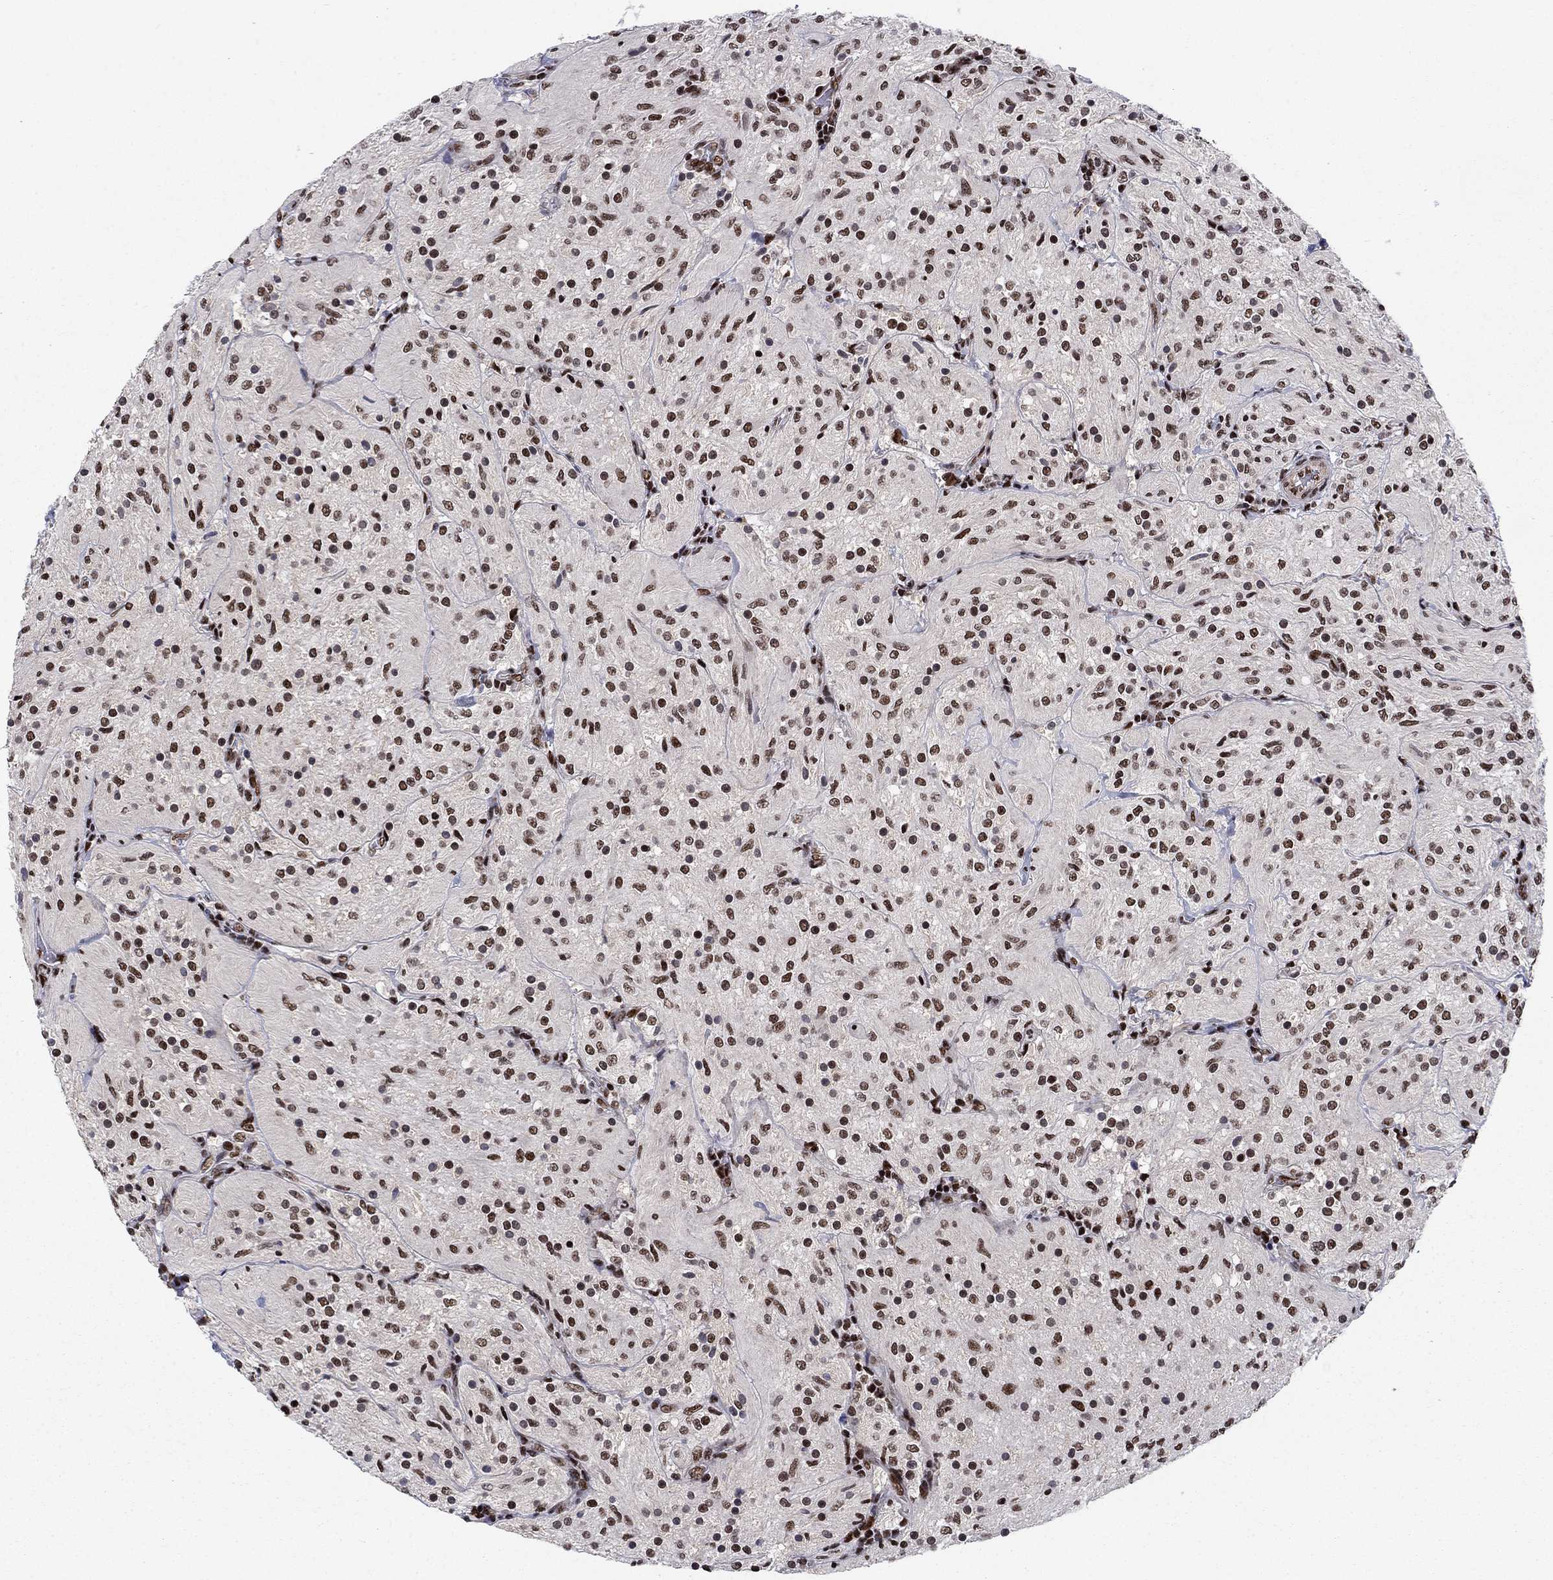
{"staining": {"intensity": "strong", "quantity": "25%-75%", "location": "nuclear"}, "tissue": "glioma", "cell_type": "Tumor cells", "image_type": "cancer", "snomed": [{"axis": "morphology", "description": "Glioma, malignant, Low grade"}, {"axis": "topography", "description": "Brain"}], "caption": "A histopathology image of human malignant glioma (low-grade) stained for a protein reveals strong nuclear brown staining in tumor cells.", "gene": "RPRD1B", "patient": {"sex": "male", "age": 3}}